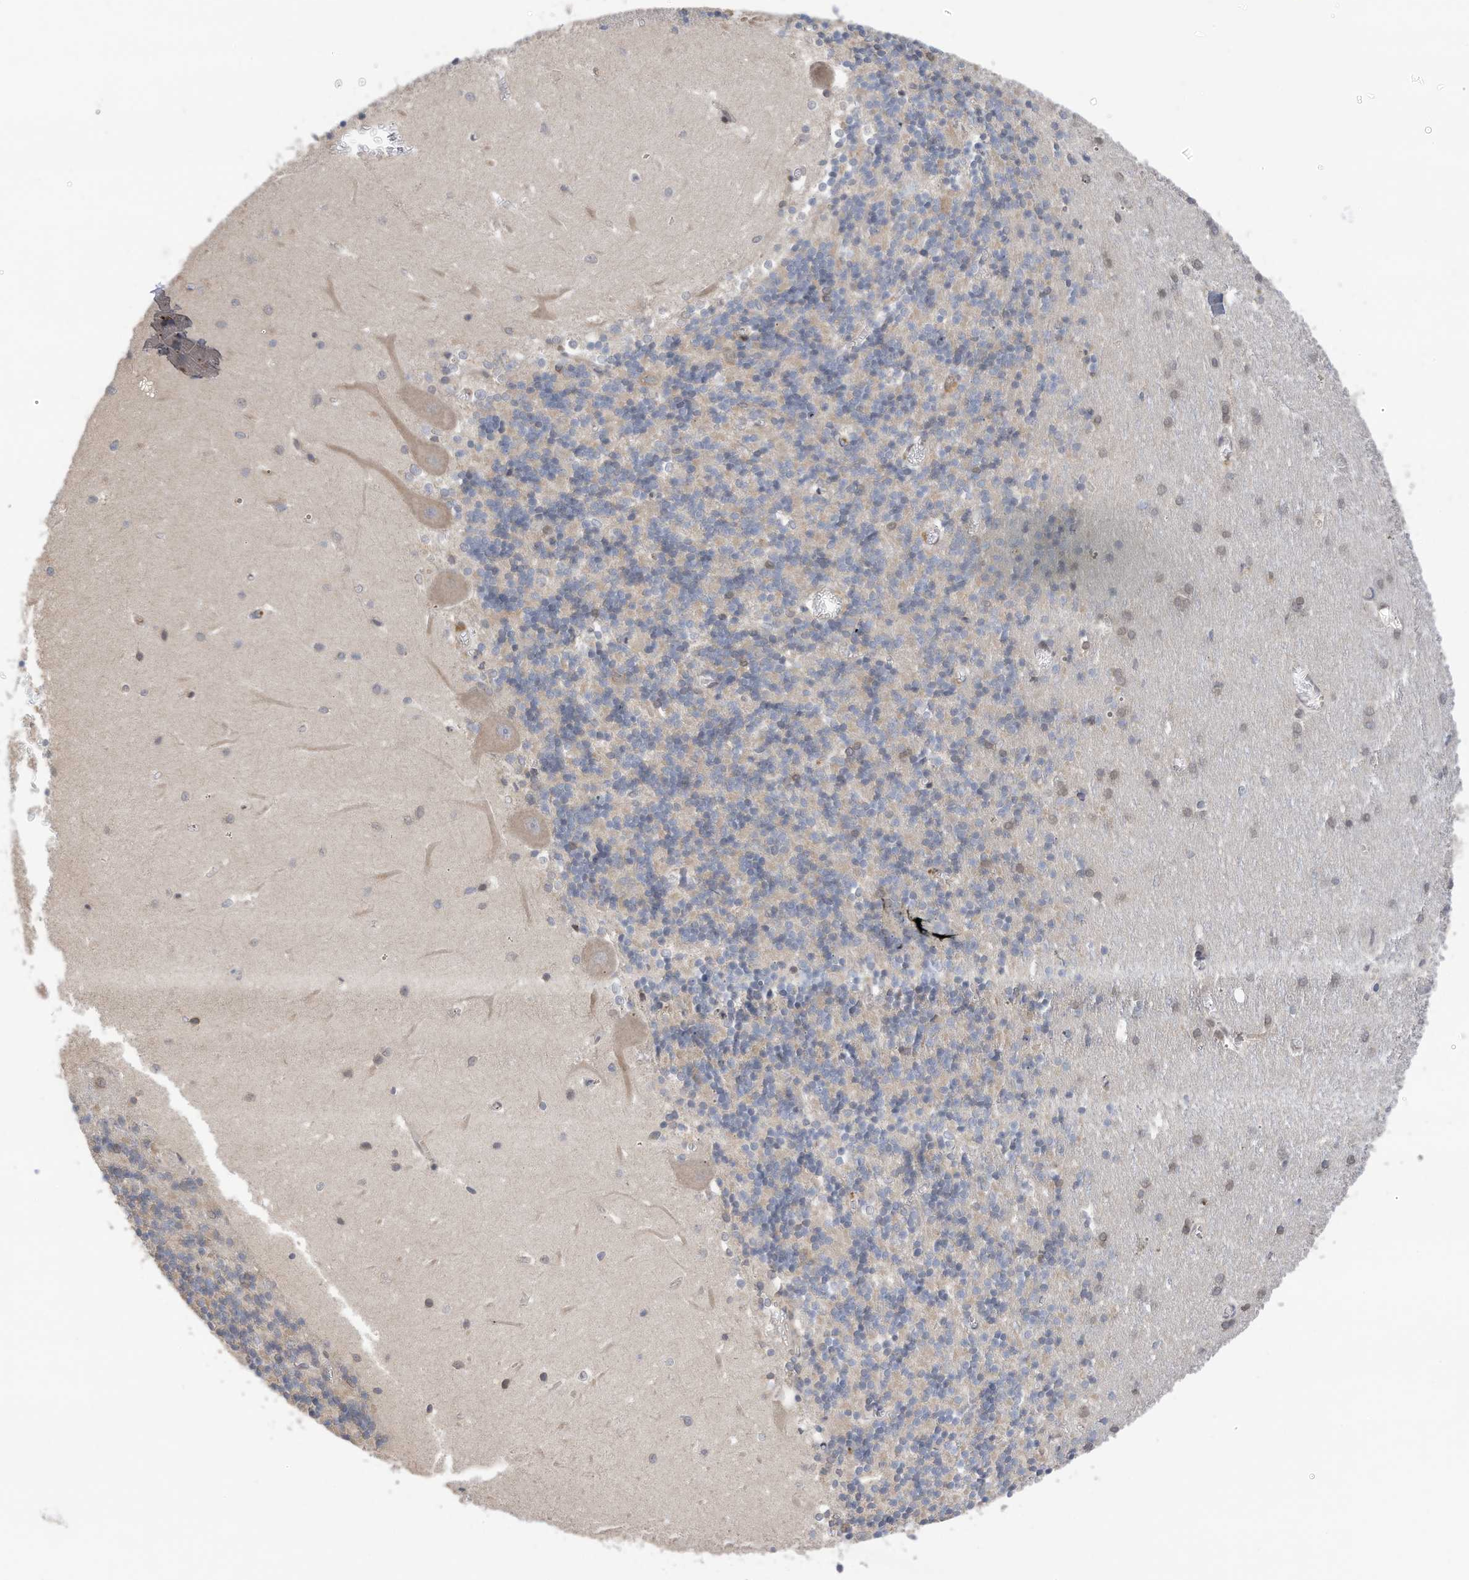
{"staining": {"intensity": "weak", "quantity": "<25%", "location": "nuclear"}, "tissue": "cerebellum", "cell_type": "Cells in granular layer", "image_type": "normal", "snomed": [{"axis": "morphology", "description": "Normal tissue, NOS"}, {"axis": "topography", "description": "Cerebellum"}], "caption": "Normal cerebellum was stained to show a protein in brown. There is no significant expression in cells in granular layer.", "gene": "REC8", "patient": {"sex": "male", "age": 37}}